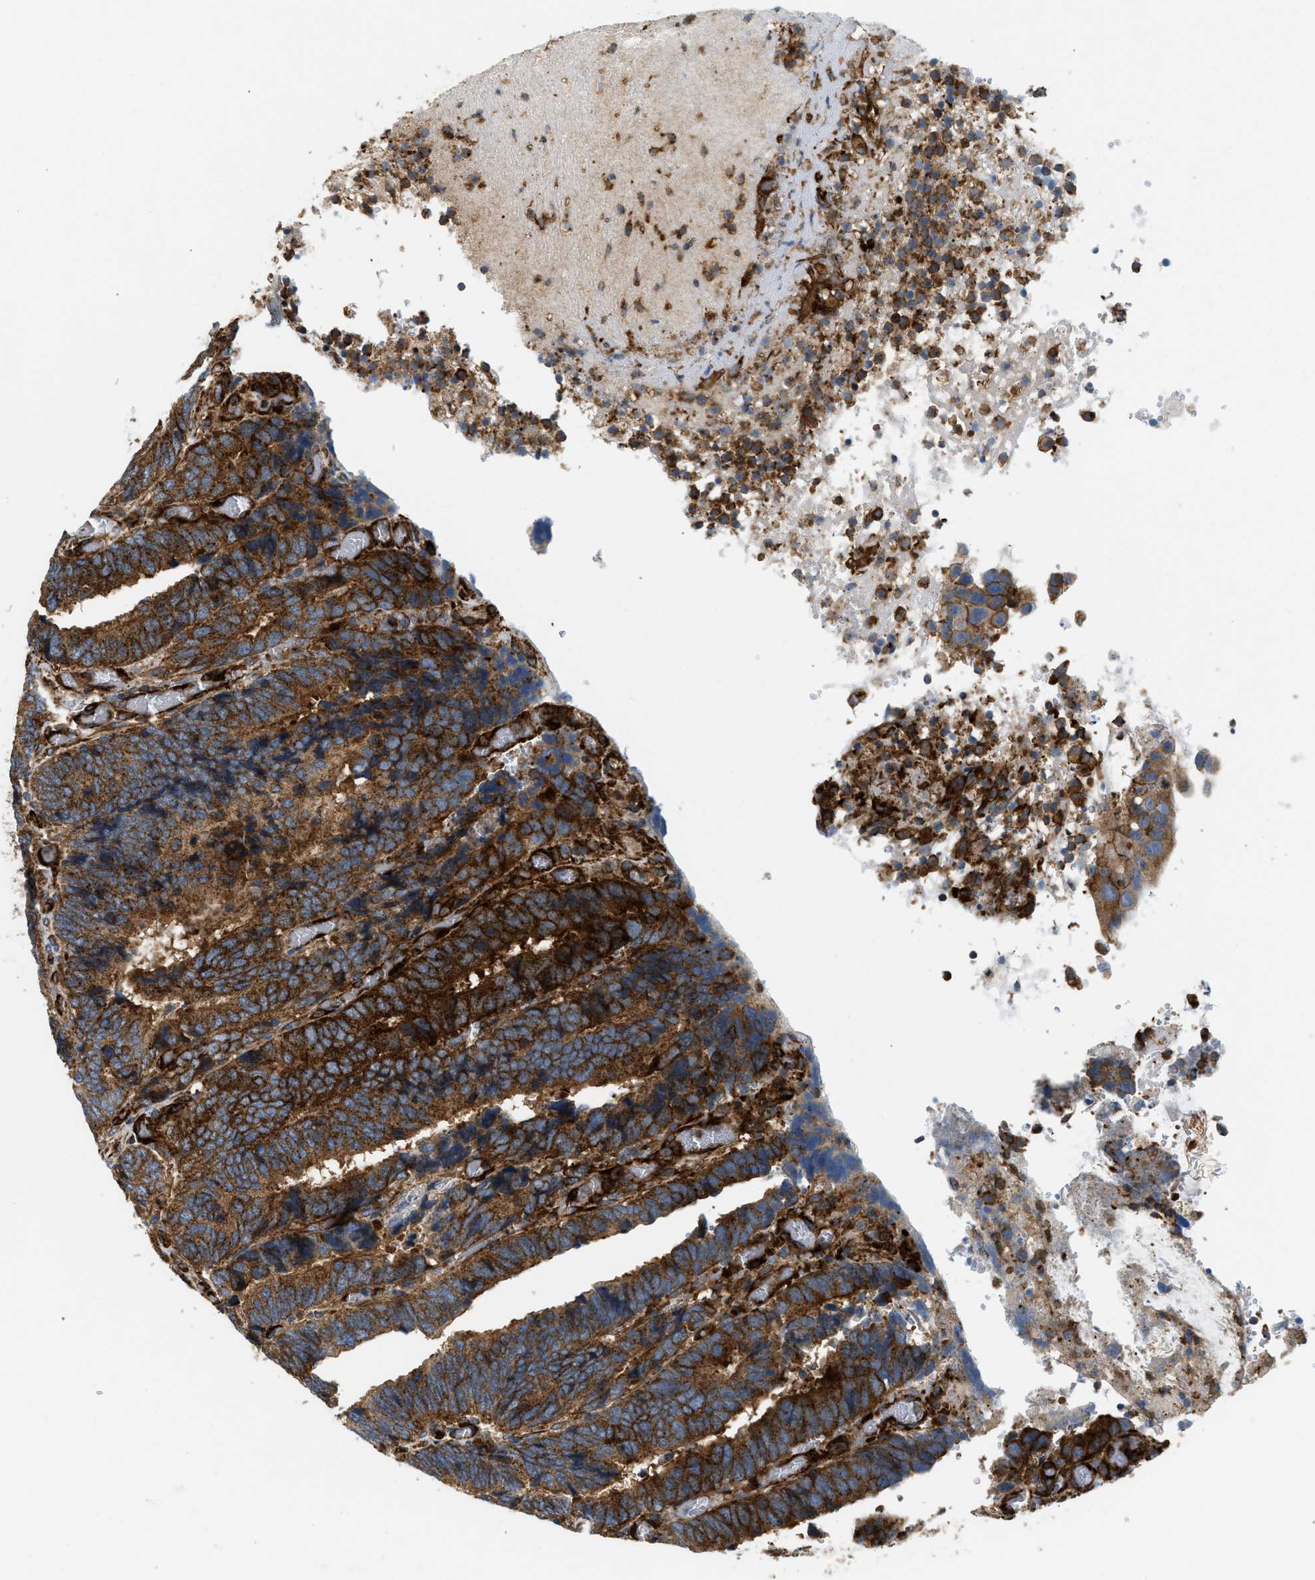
{"staining": {"intensity": "strong", "quantity": ">75%", "location": "cytoplasmic/membranous"}, "tissue": "colorectal cancer", "cell_type": "Tumor cells", "image_type": "cancer", "snomed": [{"axis": "morphology", "description": "Adenocarcinoma, NOS"}, {"axis": "topography", "description": "Colon"}], "caption": "IHC image of neoplastic tissue: colorectal adenocarcinoma stained using immunohistochemistry demonstrates high levels of strong protein expression localized specifically in the cytoplasmic/membranous of tumor cells, appearing as a cytoplasmic/membranous brown color.", "gene": "HIP1", "patient": {"sex": "male", "age": 72}}